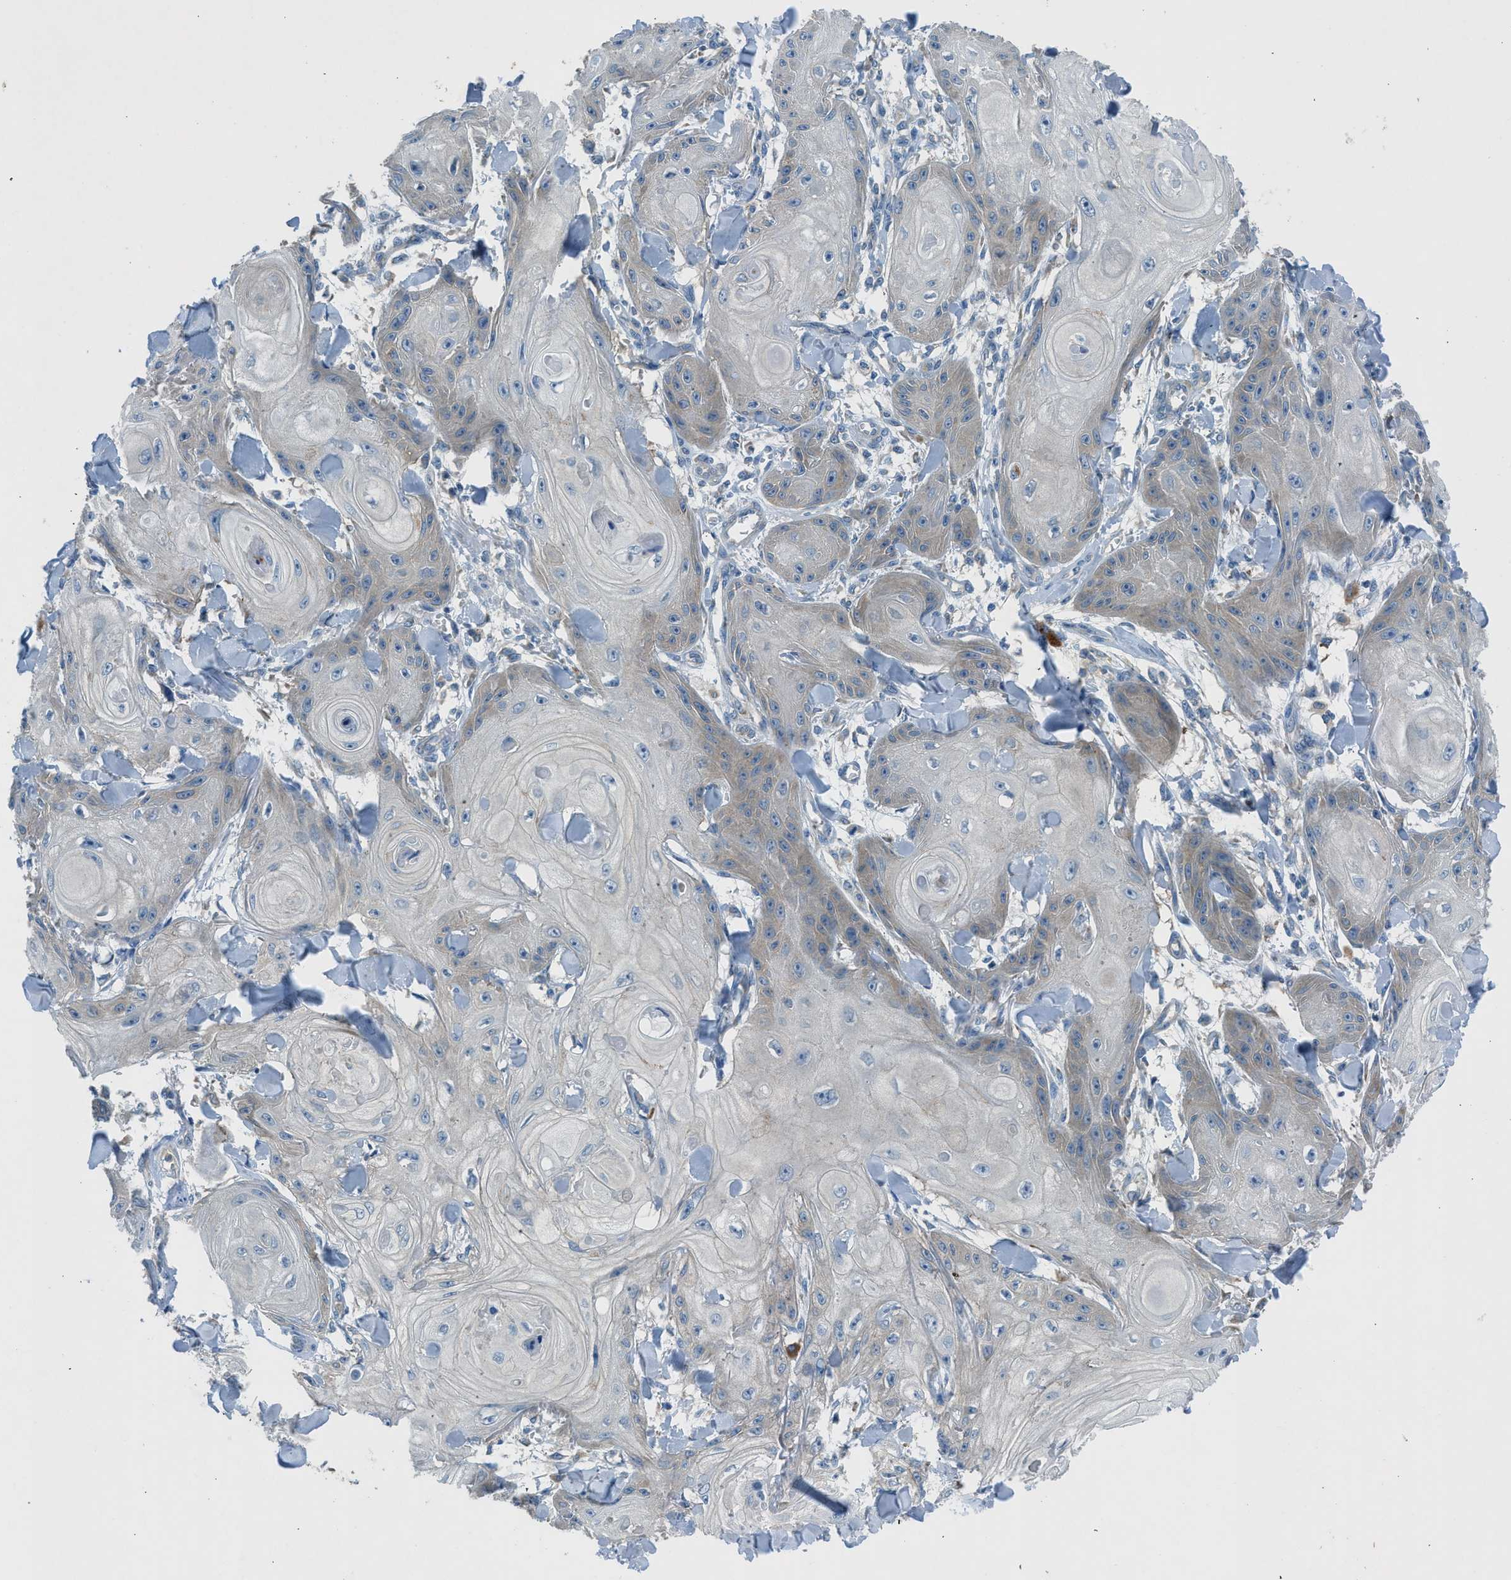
{"staining": {"intensity": "negative", "quantity": "none", "location": "none"}, "tissue": "skin cancer", "cell_type": "Tumor cells", "image_type": "cancer", "snomed": [{"axis": "morphology", "description": "Squamous cell carcinoma, NOS"}, {"axis": "topography", "description": "Skin"}], "caption": "Human skin cancer stained for a protein using immunohistochemistry (IHC) demonstrates no expression in tumor cells.", "gene": "BMP1", "patient": {"sex": "male", "age": 74}}